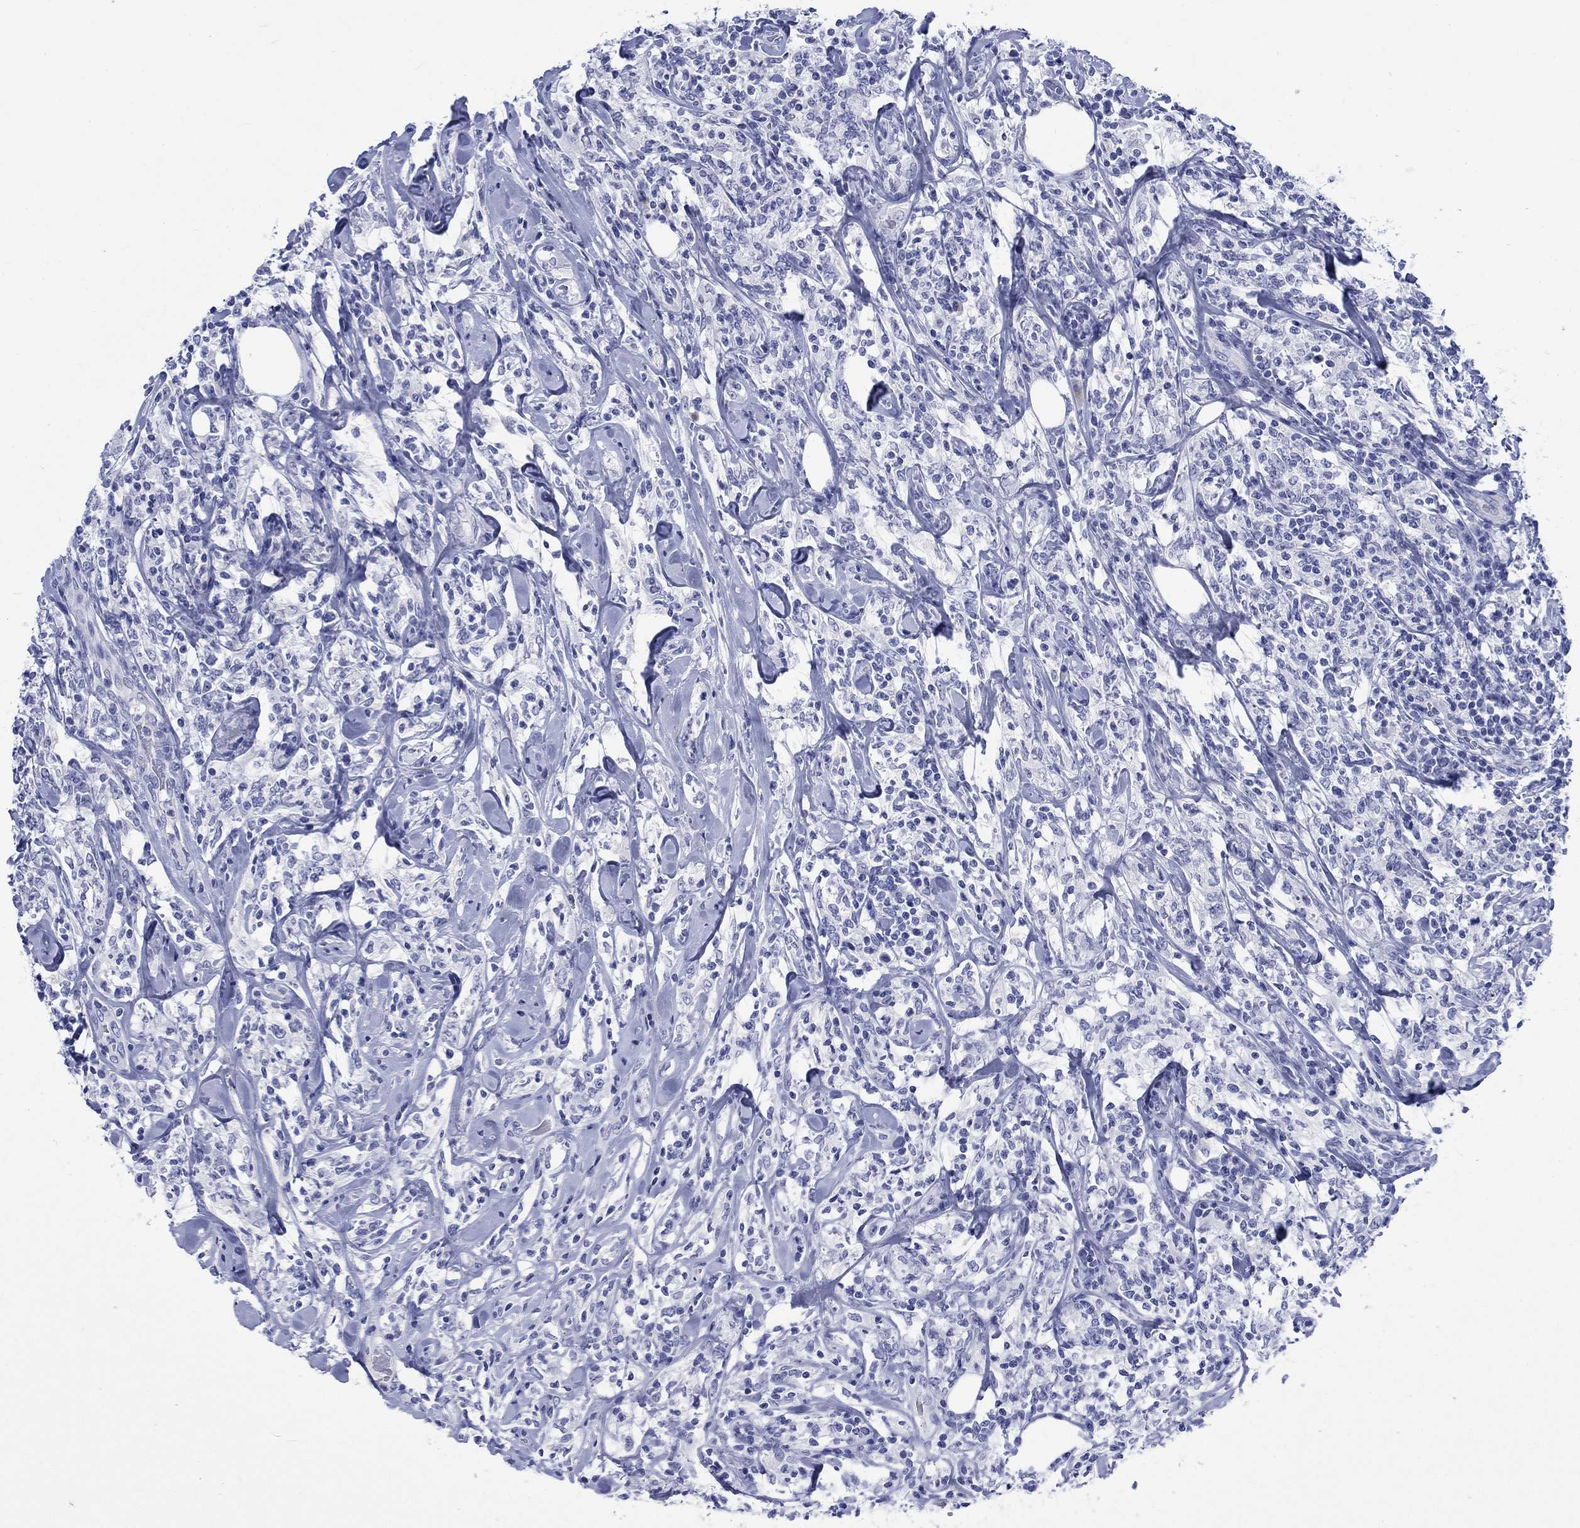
{"staining": {"intensity": "negative", "quantity": "none", "location": "none"}, "tissue": "lymphoma", "cell_type": "Tumor cells", "image_type": "cancer", "snomed": [{"axis": "morphology", "description": "Malignant lymphoma, non-Hodgkin's type, High grade"}, {"axis": "topography", "description": "Lymph node"}], "caption": "This is a image of immunohistochemistry staining of lymphoma, which shows no staining in tumor cells.", "gene": "KRT76", "patient": {"sex": "female", "age": 84}}